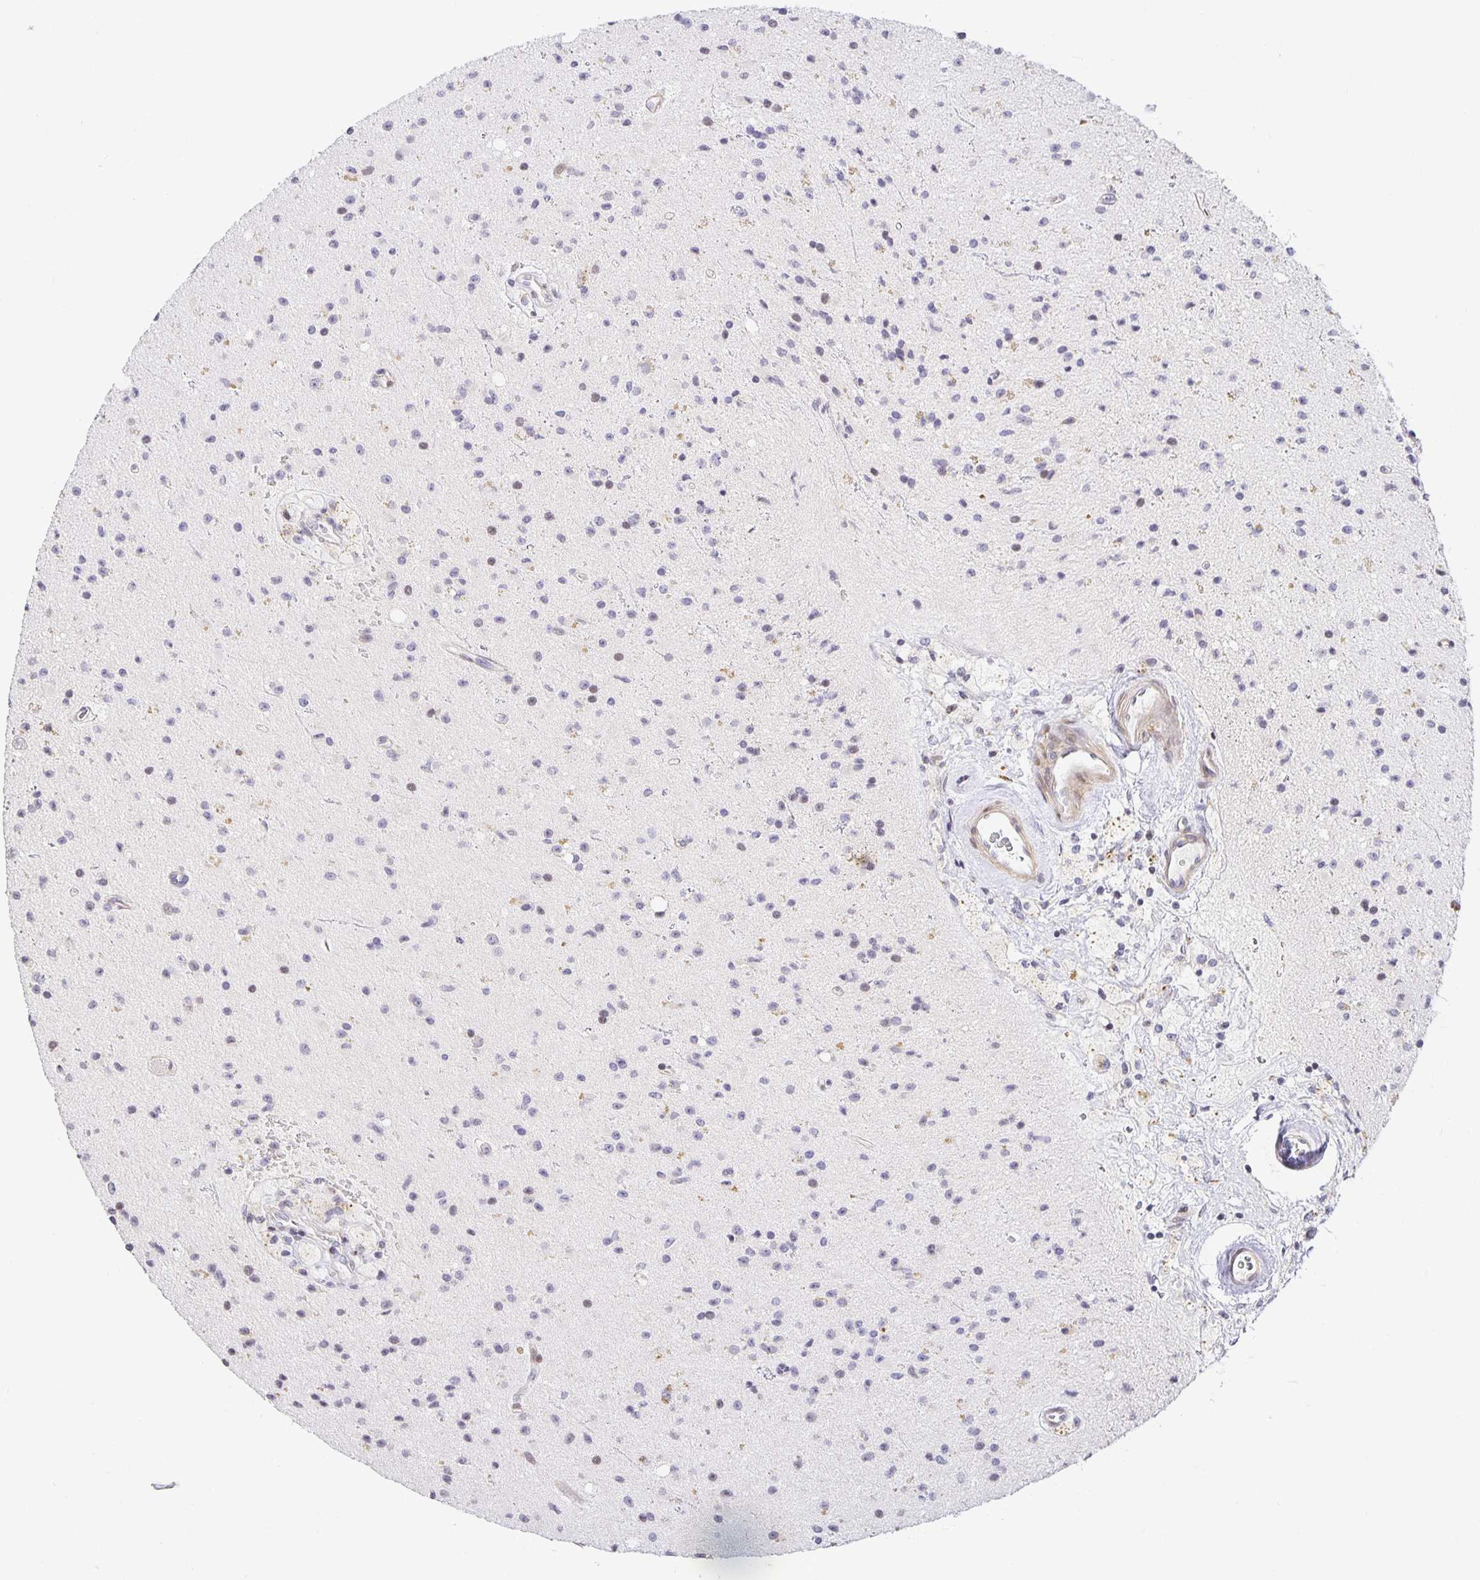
{"staining": {"intensity": "negative", "quantity": "none", "location": "none"}, "tissue": "glioma", "cell_type": "Tumor cells", "image_type": "cancer", "snomed": [{"axis": "morphology", "description": "Glioma, malignant, High grade"}, {"axis": "topography", "description": "Brain"}], "caption": "Immunohistochemical staining of human malignant glioma (high-grade) displays no significant expression in tumor cells.", "gene": "TJP3", "patient": {"sex": "male", "age": 36}}